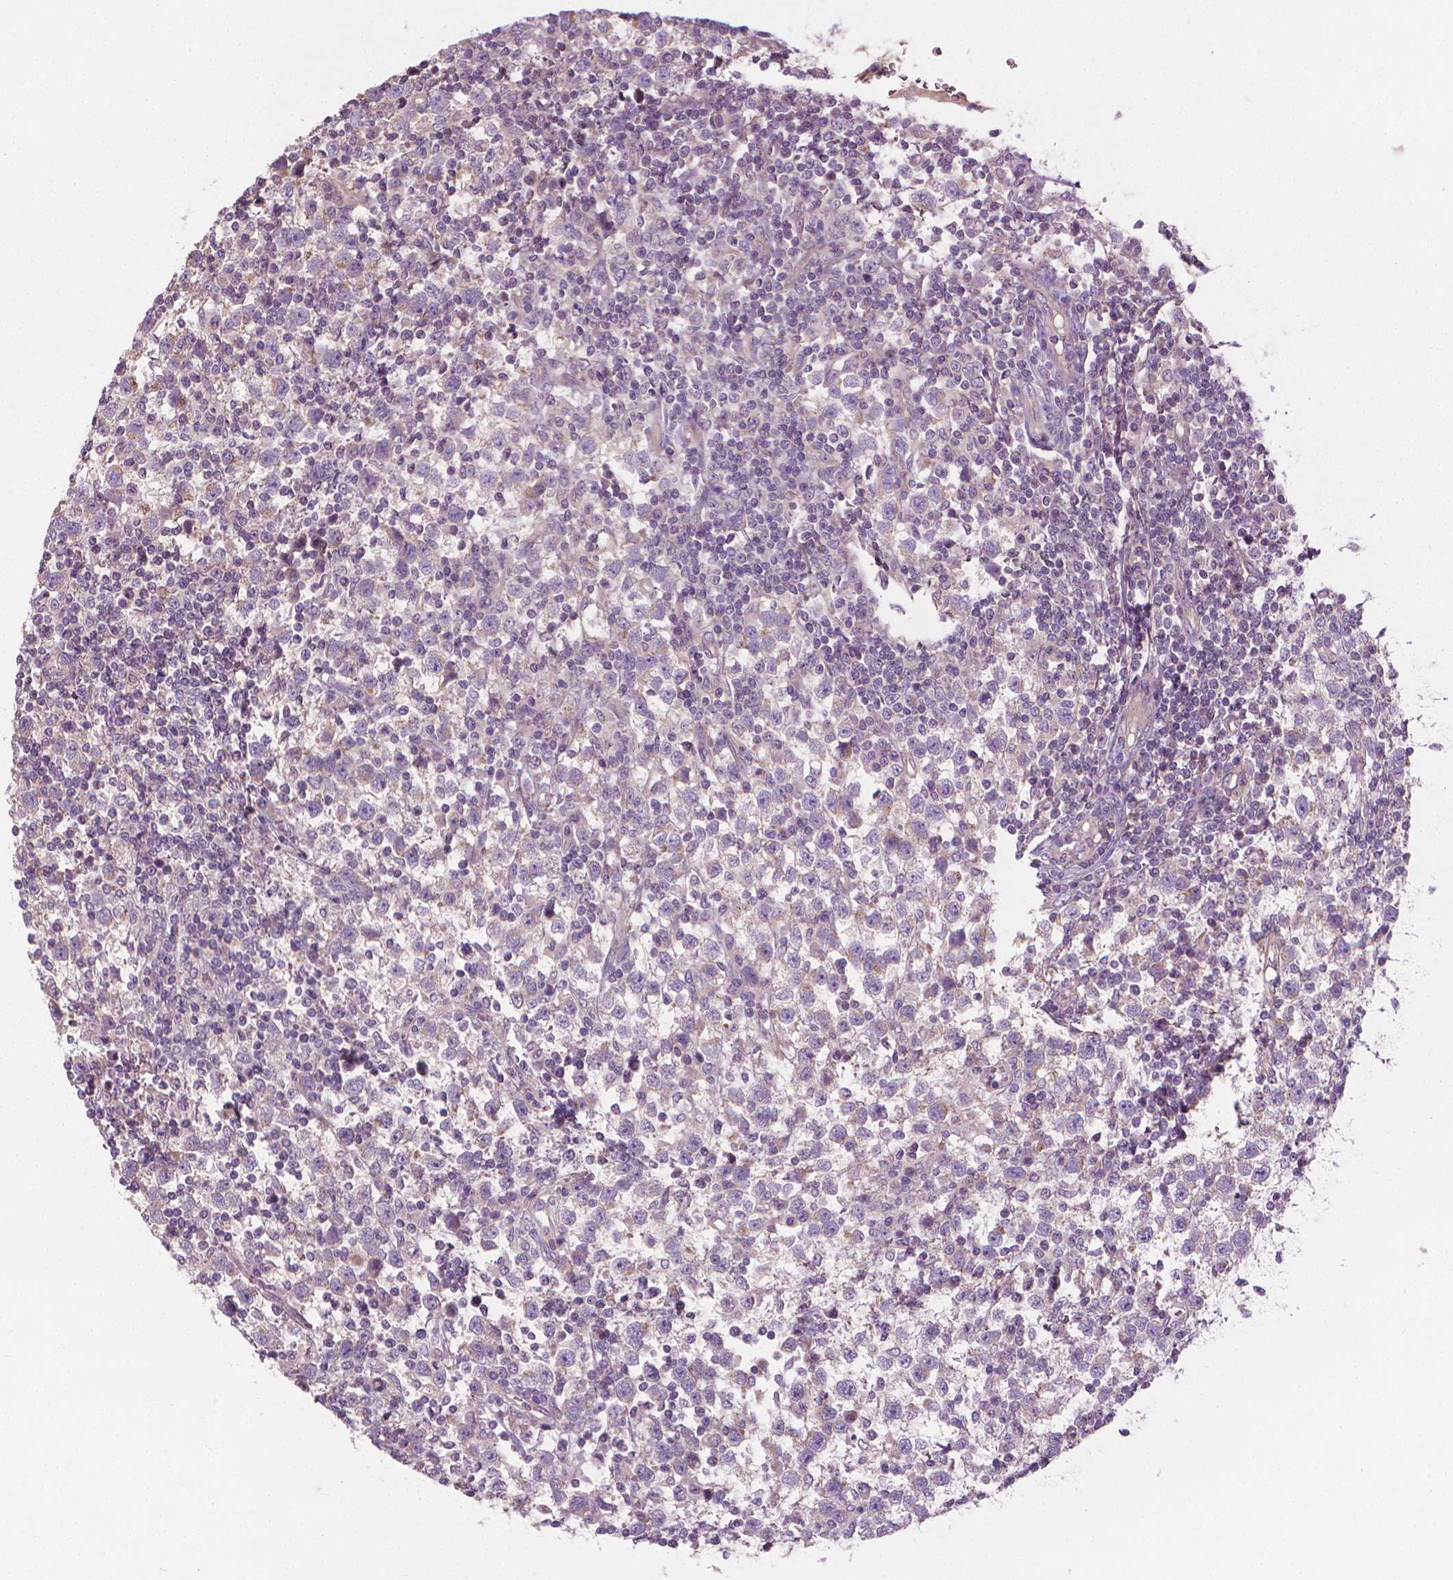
{"staining": {"intensity": "negative", "quantity": "none", "location": "none"}, "tissue": "testis cancer", "cell_type": "Tumor cells", "image_type": "cancer", "snomed": [{"axis": "morphology", "description": "Seminoma, NOS"}, {"axis": "topography", "description": "Testis"}], "caption": "Immunohistochemical staining of testis cancer (seminoma) exhibits no significant expression in tumor cells.", "gene": "RIIAD1", "patient": {"sex": "male", "age": 34}}